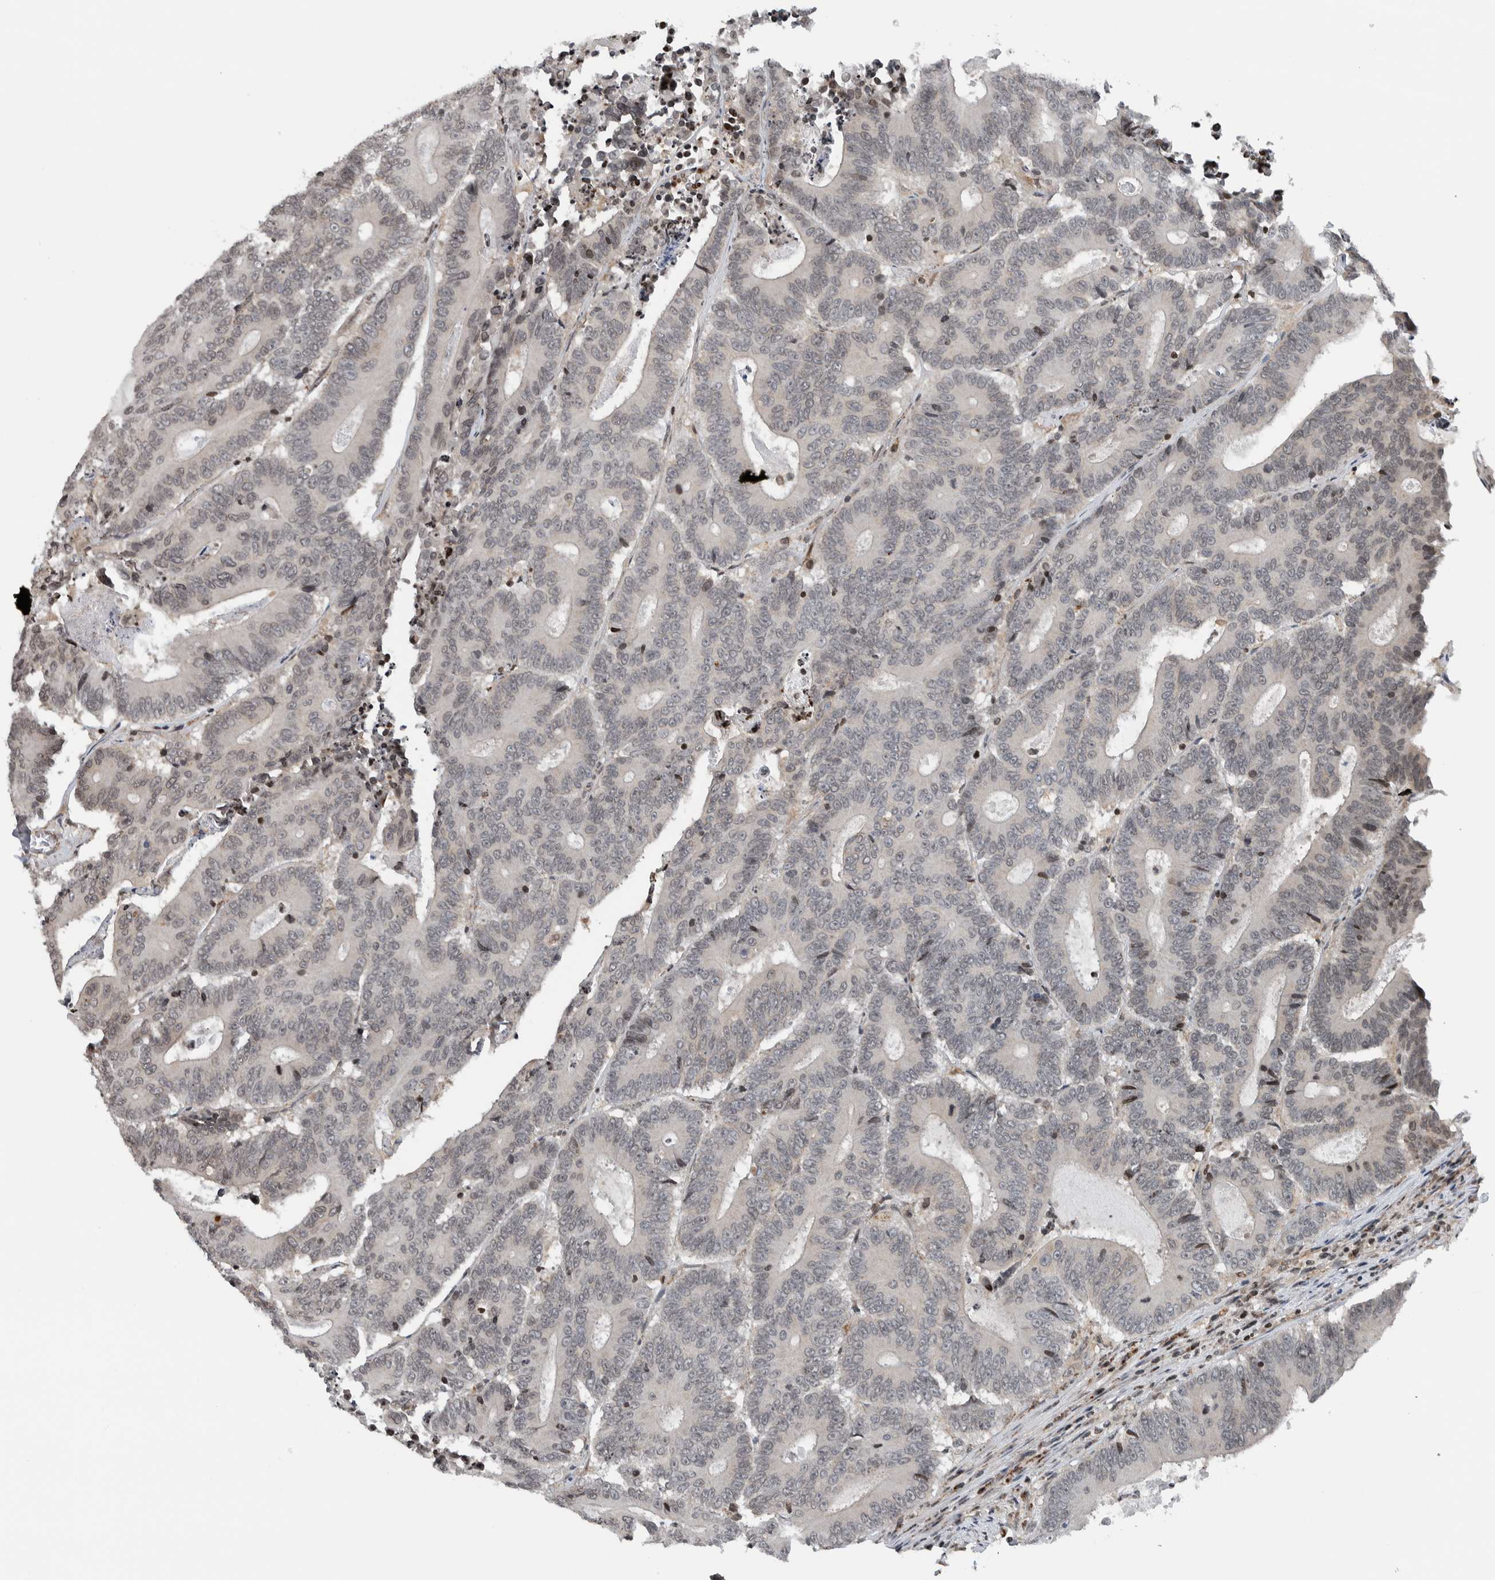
{"staining": {"intensity": "weak", "quantity": "<25%", "location": "nuclear"}, "tissue": "colorectal cancer", "cell_type": "Tumor cells", "image_type": "cancer", "snomed": [{"axis": "morphology", "description": "Adenocarcinoma, NOS"}, {"axis": "topography", "description": "Colon"}], "caption": "Tumor cells show no significant protein staining in colorectal adenocarcinoma. Nuclei are stained in blue.", "gene": "NPLOC4", "patient": {"sex": "male", "age": 83}}